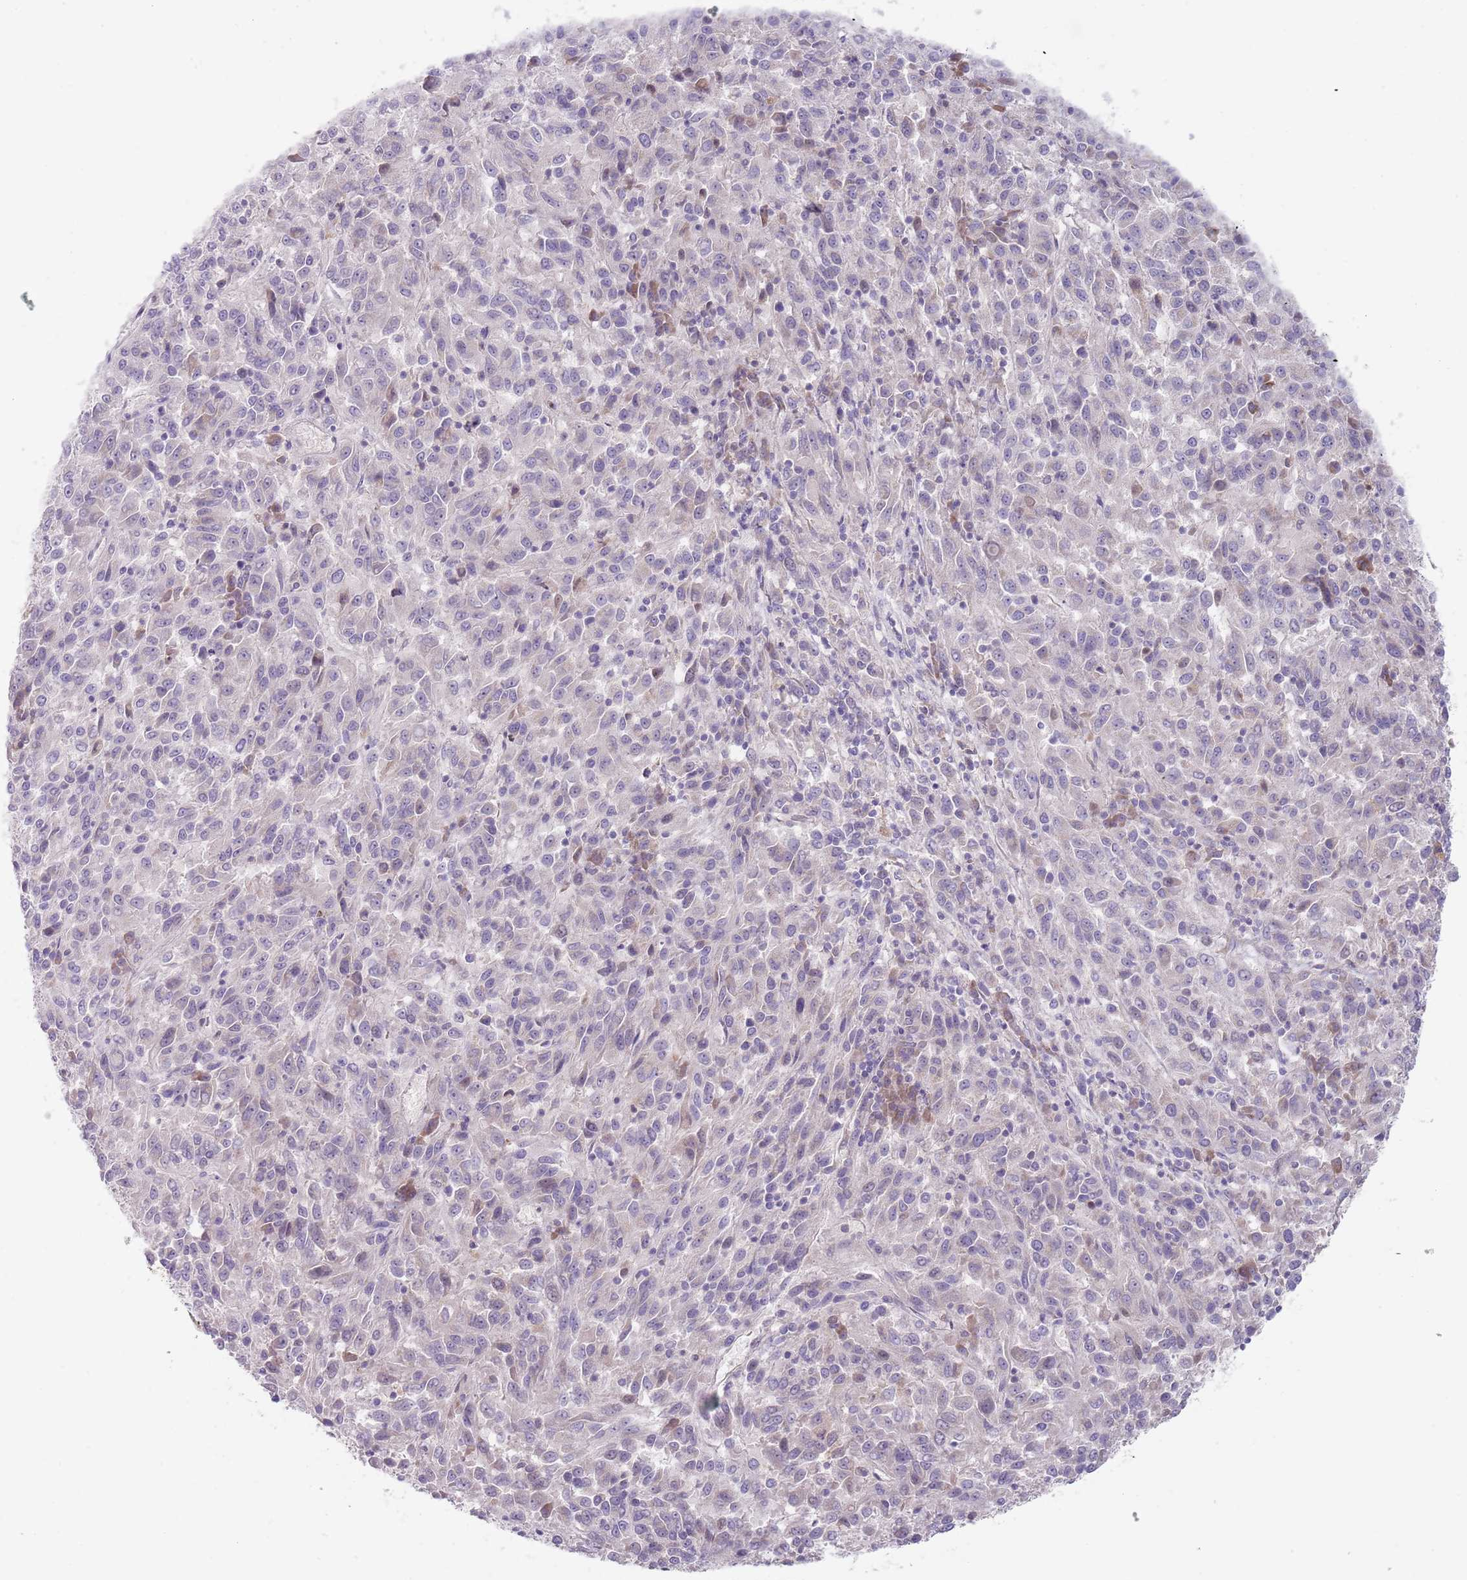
{"staining": {"intensity": "negative", "quantity": "none", "location": "none"}, "tissue": "melanoma", "cell_type": "Tumor cells", "image_type": "cancer", "snomed": [{"axis": "morphology", "description": "Malignant melanoma, Metastatic site"}, {"axis": "topography", "description": "Lung"}], "caption": "Malignant melanoma (metastatic site) was stained to show a protein in brown. There is no significant staining in tumor cells.", "gene": "PRAC1", "patient": {"sex": "male", "age": 64}}